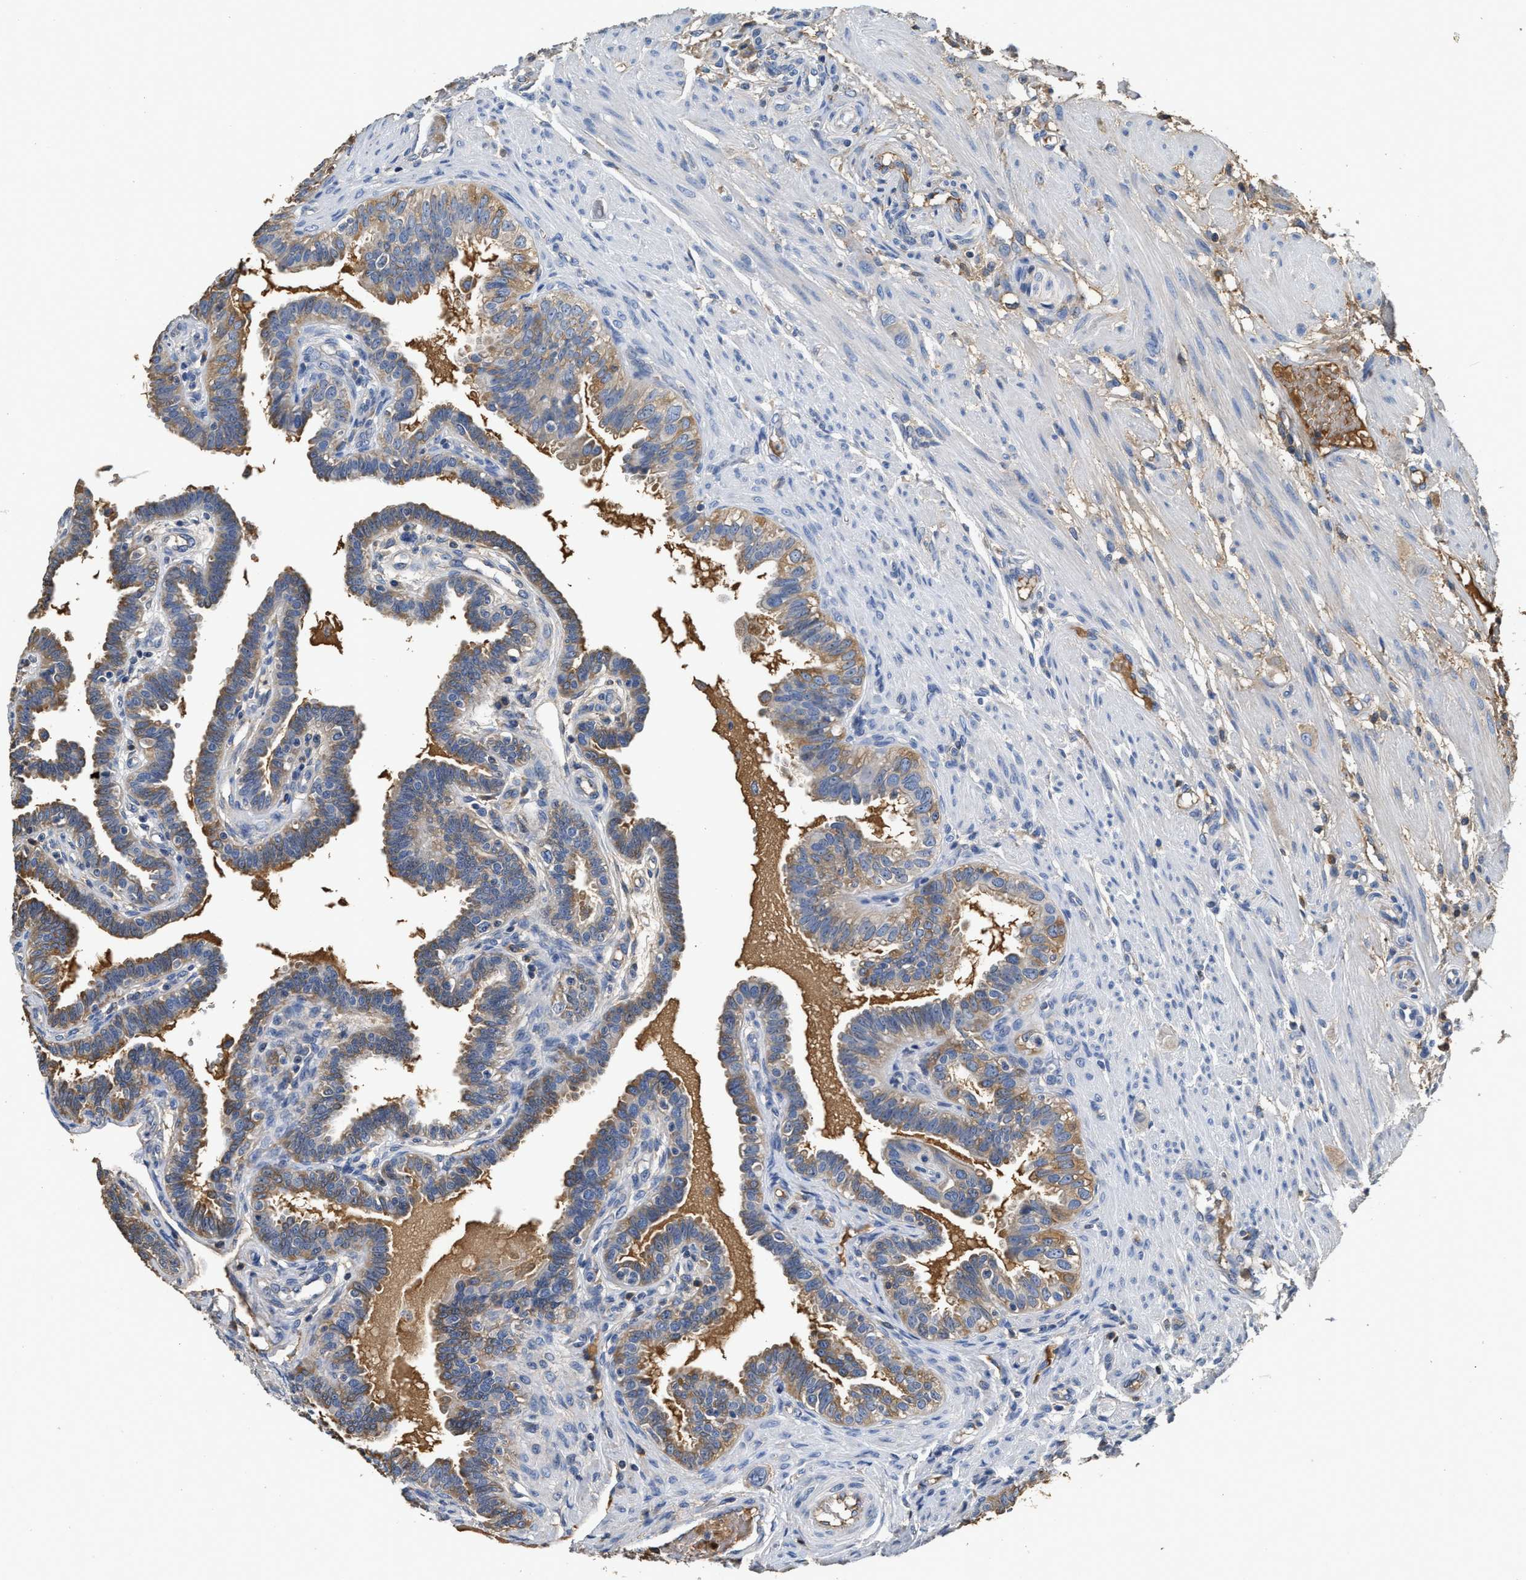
{"staining": {"intensity": "moderate", "quantity": "25%-75%", "location": "cytoplasmic/membranous"}, "tissue": "fallopian tube", "cell_type": "Glandular cells", "image_type": "normal", "snomed": [{"axis": "morphology", "description": "Normal tissue, NOS"}, {"axis": "topography", "description": "Fallopian tube"}, {"axis": "topography", "description": "Placenta"}], "caption": "DAB (3,3'-diaminobenzidine) immunohistochemical staining of unremarkable human fallopian tube exhibits moderate cytoplasmic/membranous protein positivity in about 25%-75% of glandular cells.", "gene": "C3", "patient": {"sex": "female", "age": 34}}